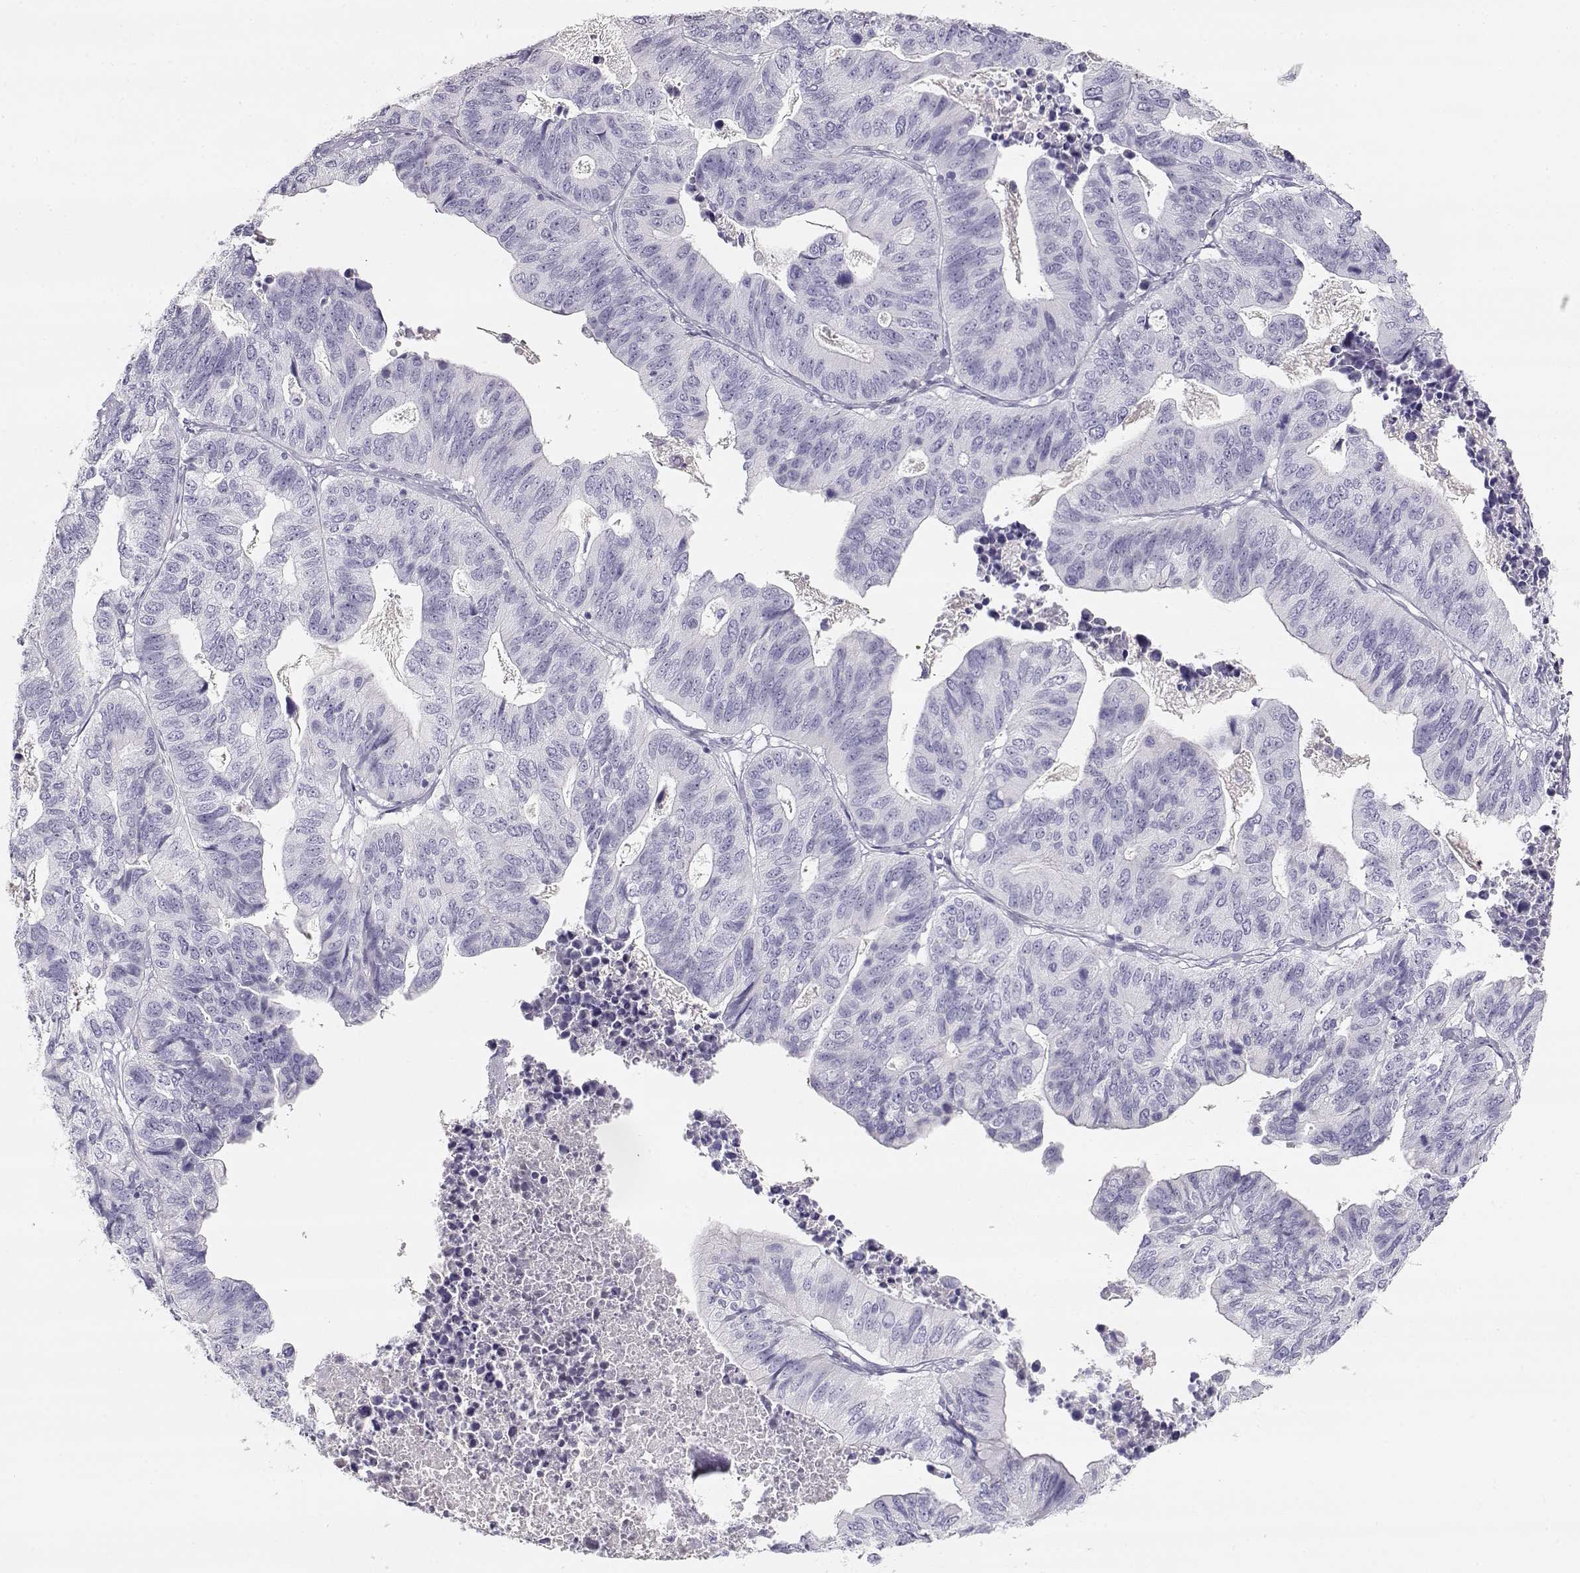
{"staining": {"intensity": "negative", "quantity": "none", "location": "none"}, "tissue": "stomach cancer", "cell_type": "Tumor cells", "image_type": "cancer", "snomed": [{"axis": "morphology", "description": "Adenocarcinoma, NOS"}, {"axis": "topography", "description": "Stomach, upper"}], "caption": "Micrograph shows no protein positivity in tumor cells of stomach cancer (adenocarcinoma) tissue.", "gene": "SLCO6A1", "patient": {"sex": "female", "age": 67}}